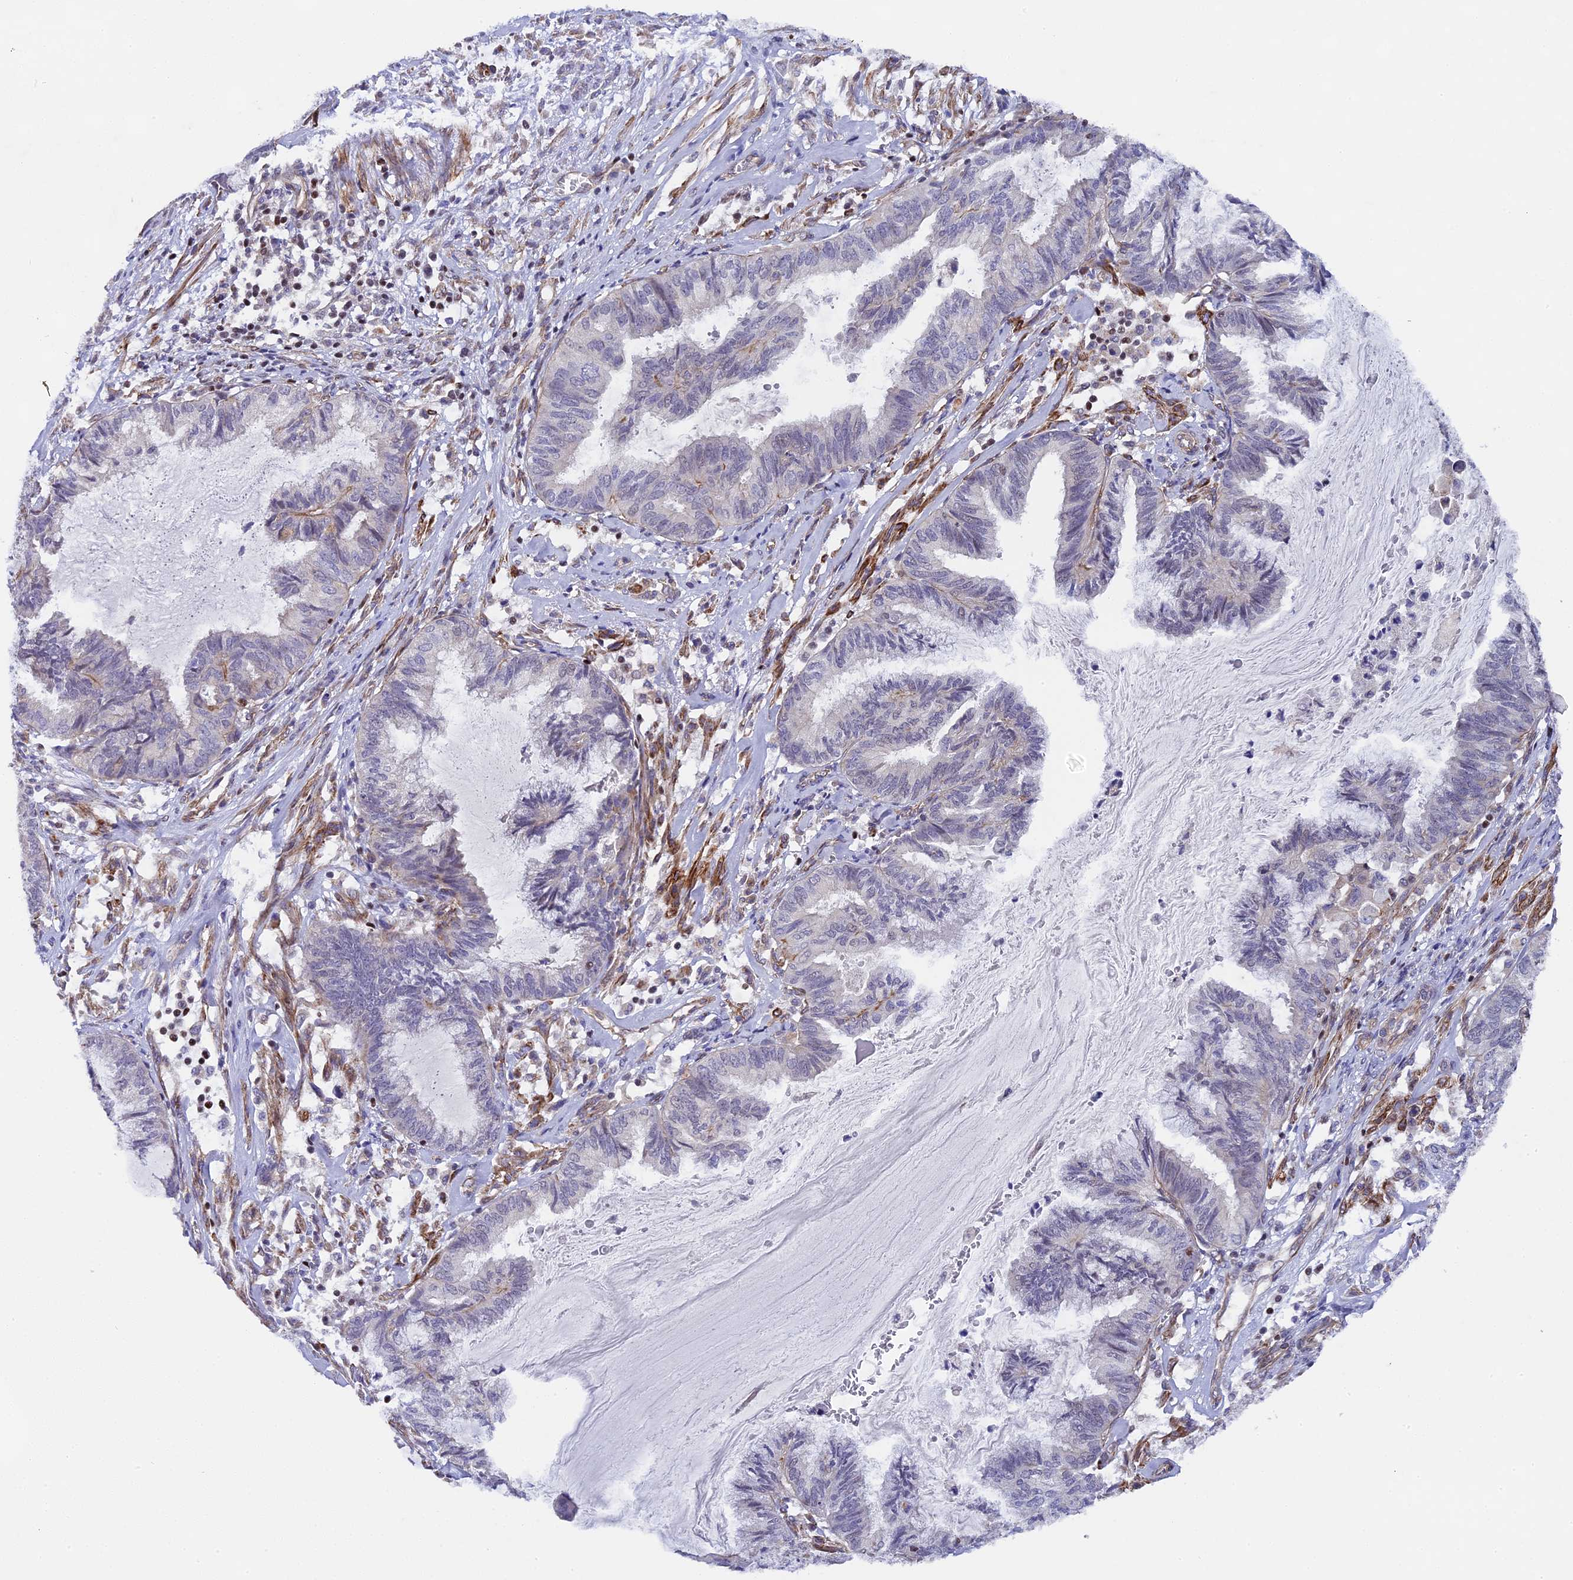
{"staining": {"intensity": "negative", "quantity": "none", "location": "none"}, "tissue": "endometrial cancer", "cell_type": "Tumor cells", "image_type": "cancer", "snomed": [{"axis": "morphology", "description": "Adenocarcinoma, NOS"}, {"axis": "topography", "description": "Endometrium"}], "caption": "This is an immunohistochemistry micrograph of endometrial cancer (adenocarcinoma). There is no positivity in tumor cells.", "gene": "SP4", "patient": {"sex": "female", "age": 86}}